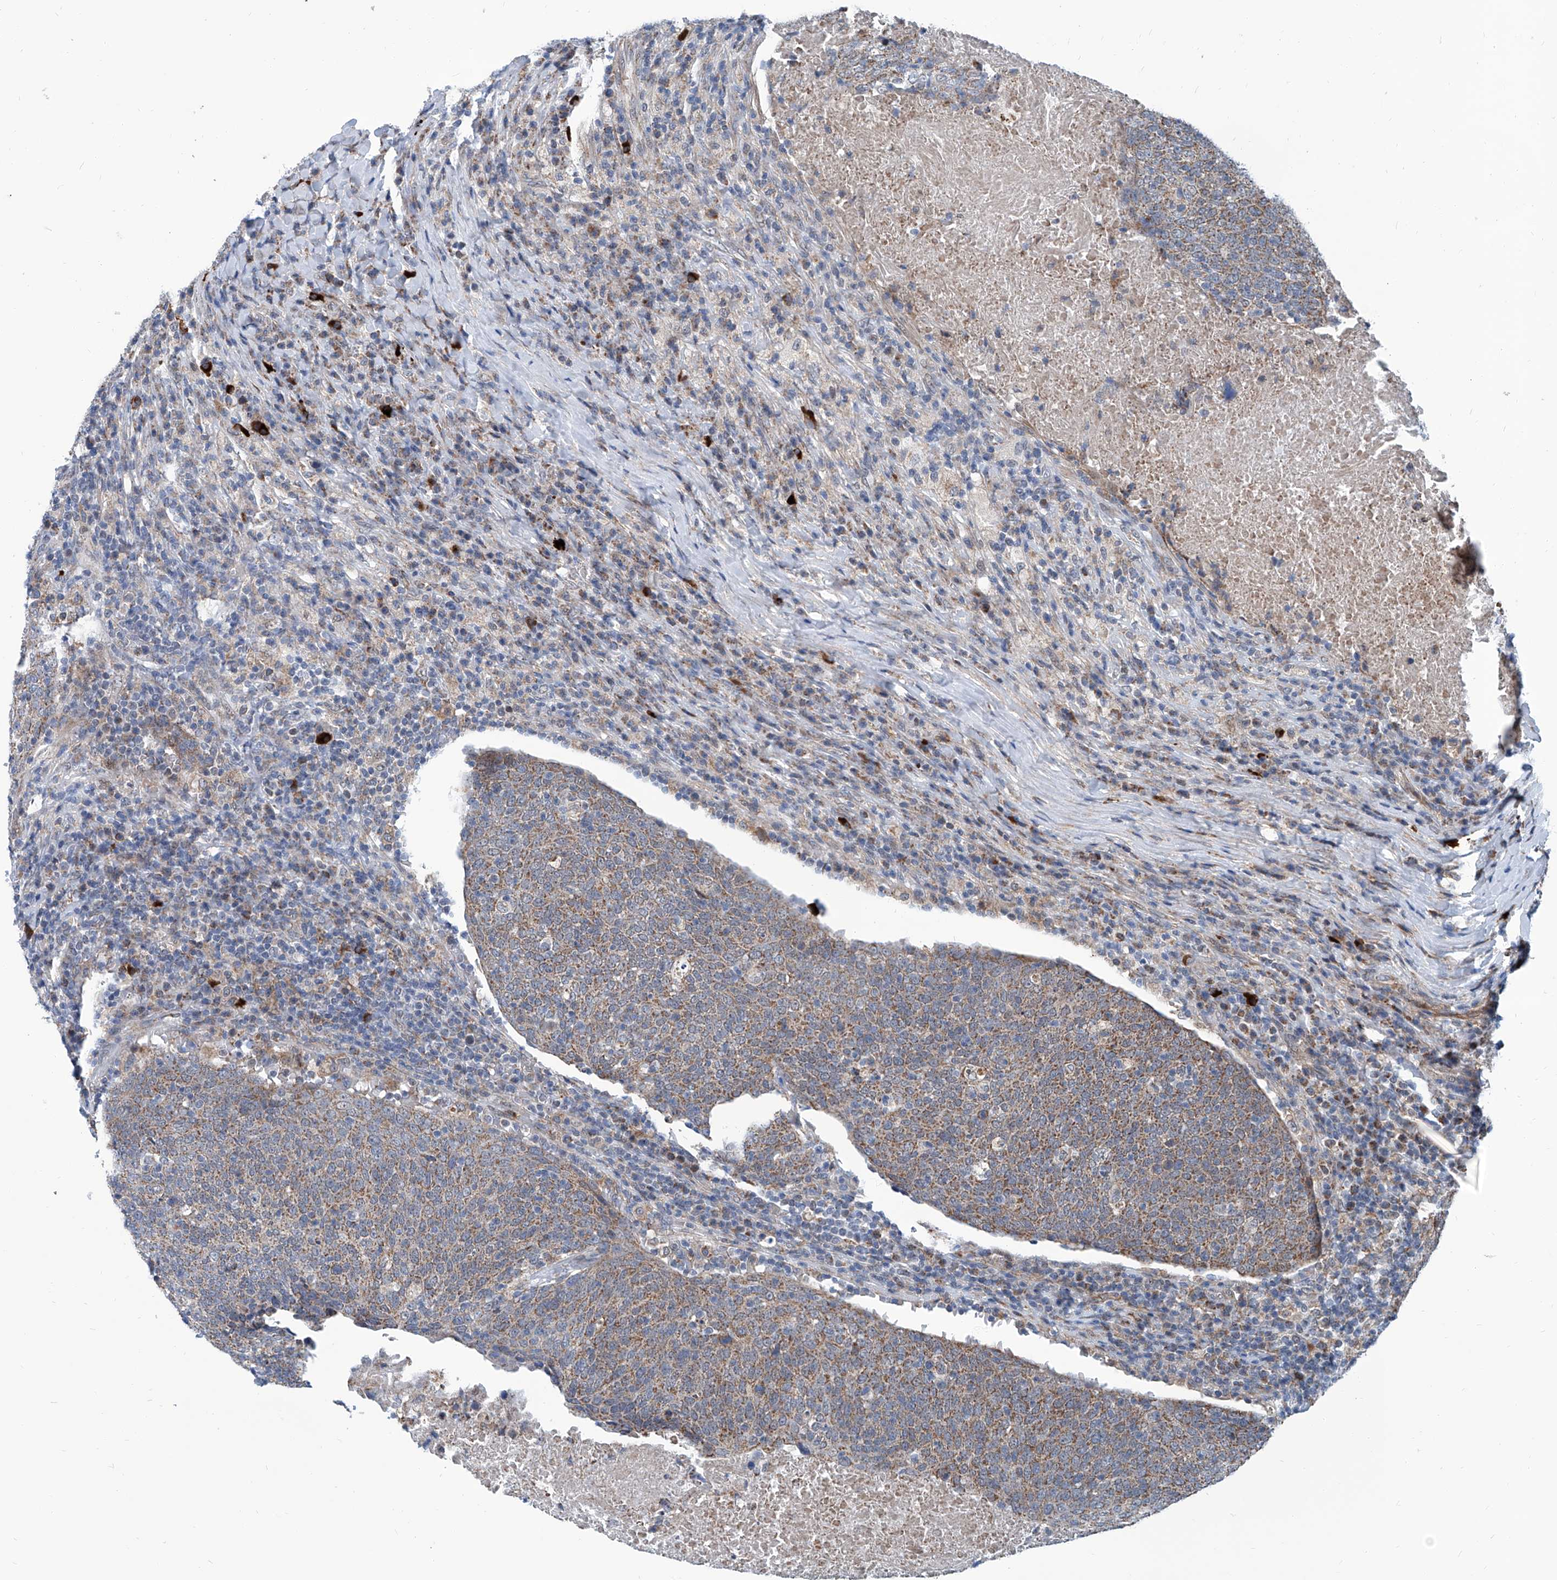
{"staining": {"intensity": "moderate", "quantity": ">75%", "location": "cytoplasmic/membranous"}, "tissue": "head and neck cancer", "cell_type": "Tumor cells", "image_type": "cancer", "snomed": [{"axis": "morphology", "description": "Squamous cell carcinoma, NOS"}, {"axis": "morphology", "description": "Squamous cell carcinoma, metastatic, NOS"}, {"axis": "topography", "description": "Lymph node"}, {"axis": "topography", "description": "Head-Neck"}], "caption": "Head and neck cancer tissue demonstrates moderate cytoplasmic/membranous staining in about >75% of tumor cells, visualized by immunohistochemistry.", "gene": "USP48", "patient": {"sex": "male", "age": 62}}